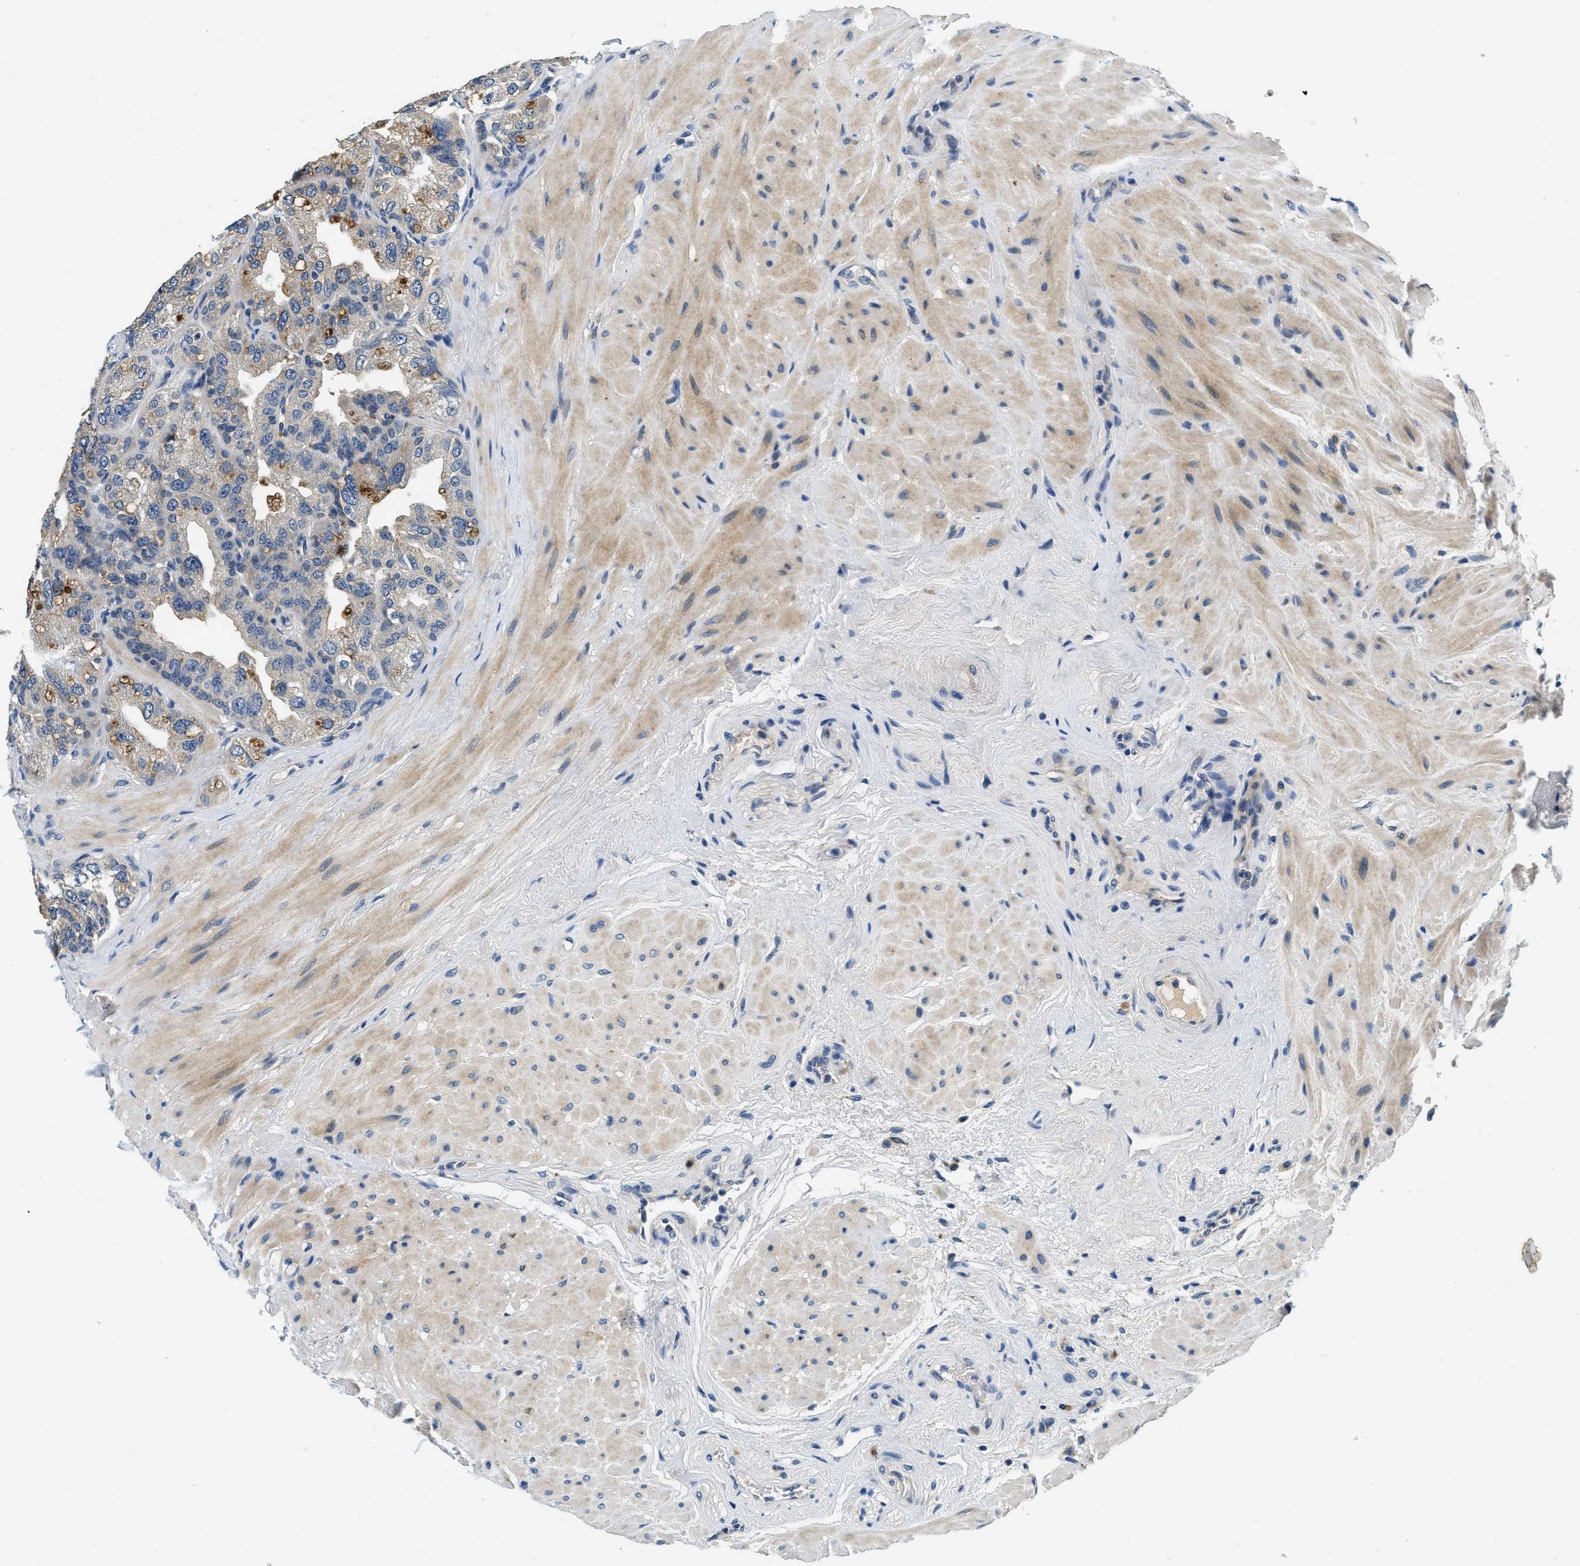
{"staining": {"intensity": "strong", "quantity": "<25%", "location": "cytoplasmic/membranous"}, "tissue": "seminal vesicle", "cell_type": "Glandular cells", "image_type": "normal", "snomed": [{"axis": "morphology", "description": "Normal tissue, NOS"}, {"axis": "topography", "description": "Seminal veicle"}], "caption": "Glandular cells reveal medium levels of strong cytoplasmic/membranous staining in approximately <25% of cells in unremarkable human seminal vesicle. (IHC, brightfield microscopy, high magnification).", "gene": "ALDH3A2", "patient": {"sex": "male", "age": 68}}